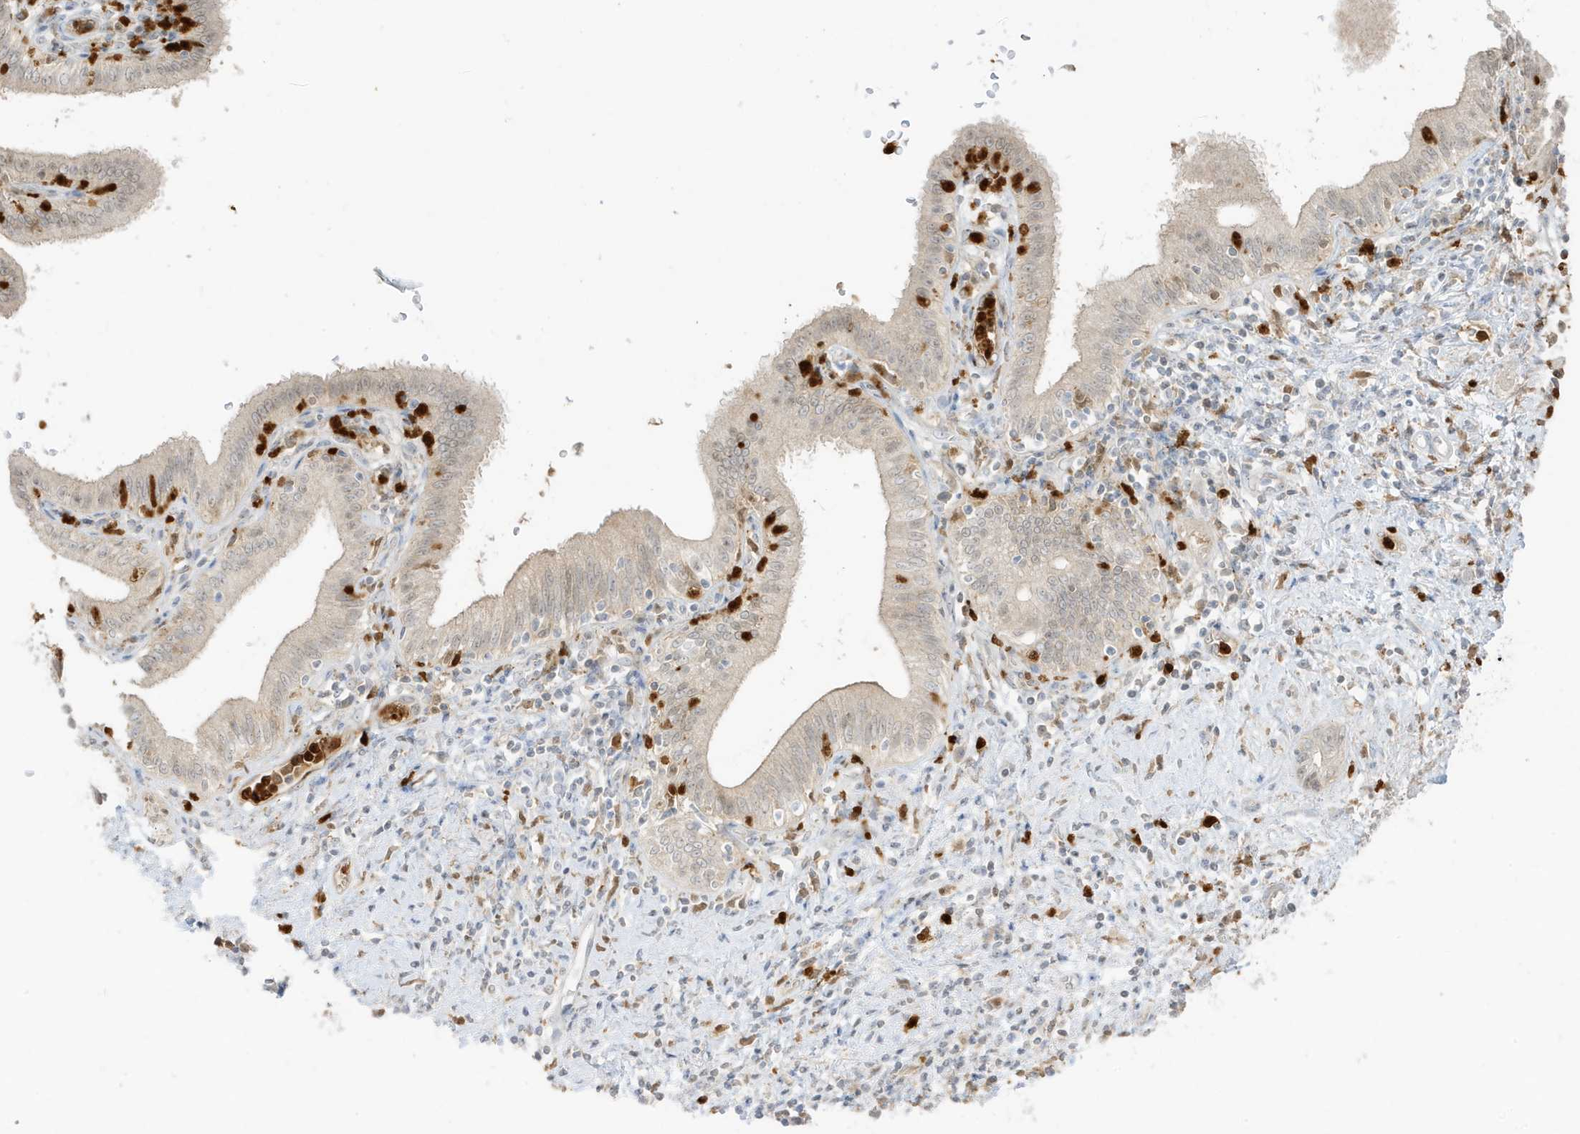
{"staining": {"intensity": "weak", "quantity": "<25%", "location": "nuclear"}, "tissue": "pancreatic cancer", "cell_type": "Tumor cells", "image_type": "cancer", "snomed": [{"axis": "morphology", "description": "Adenocarcinoma, NOS"}, {"axis": "topography", "description": "Pancreas"}], "caption": "Immunohistochemical staining of human adenocarcinoma (pancreatic) demonstrates no significant staining in tumor cells. The staining was performed using DAB (3,3'-diaminobenzidine) to visualize the protein expression in brown, while the nuclei were stained in blue with hematoxylin (Magnification: 20x).", "gene": "GCA", "patient": {"sex": "female", "age": 73}}